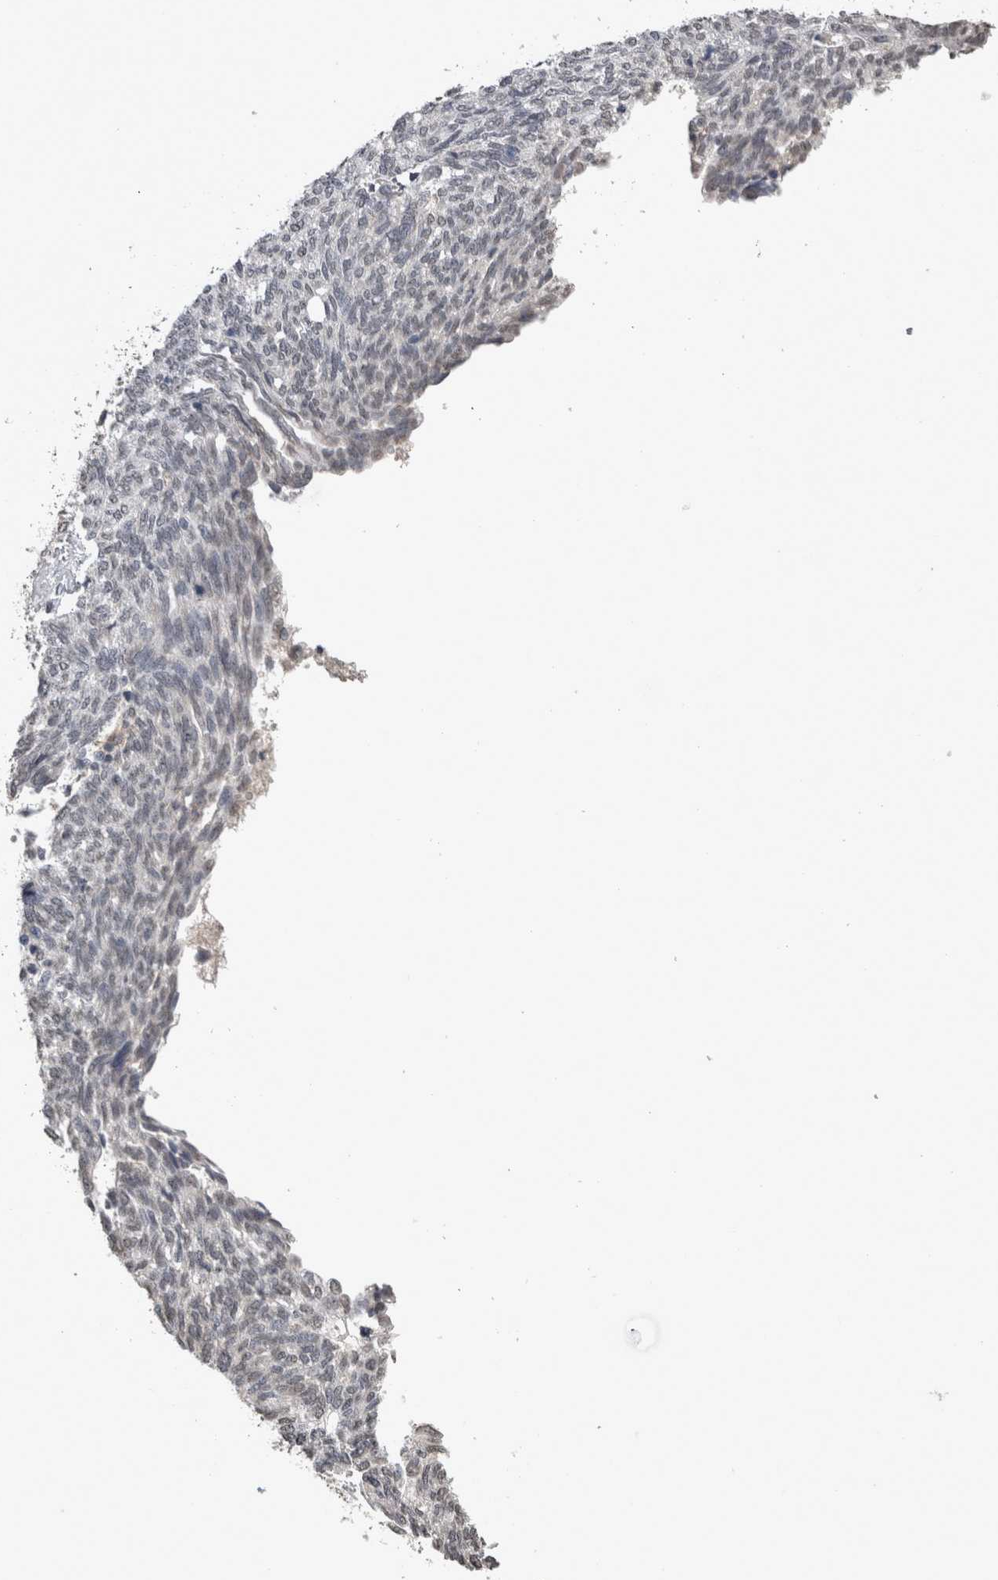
{"staining": {"intensity": "weak", "quantity": "<25%", "location": "nuclear"}, "tissue": "ovarian cancer", "cell_type": "Tumor cells", "image_type": "cancer", "snomed": [{"axis": "morphology", "description": "Cystadenocarcinoma, serous, NOS"}, {"axis": "topography", "description": "Ovary"}], "caption": "Micrograph shows no protein positivity in tumor cells of ovarian serous cystadenocarcinoma tissue. (DAB (3,3'-diaminobenzidine) immunohistochemistry (IHC) with hematoxylin counter stain).", "gene": "PAX5", "patient": {"sex": "female", "age": 79}}